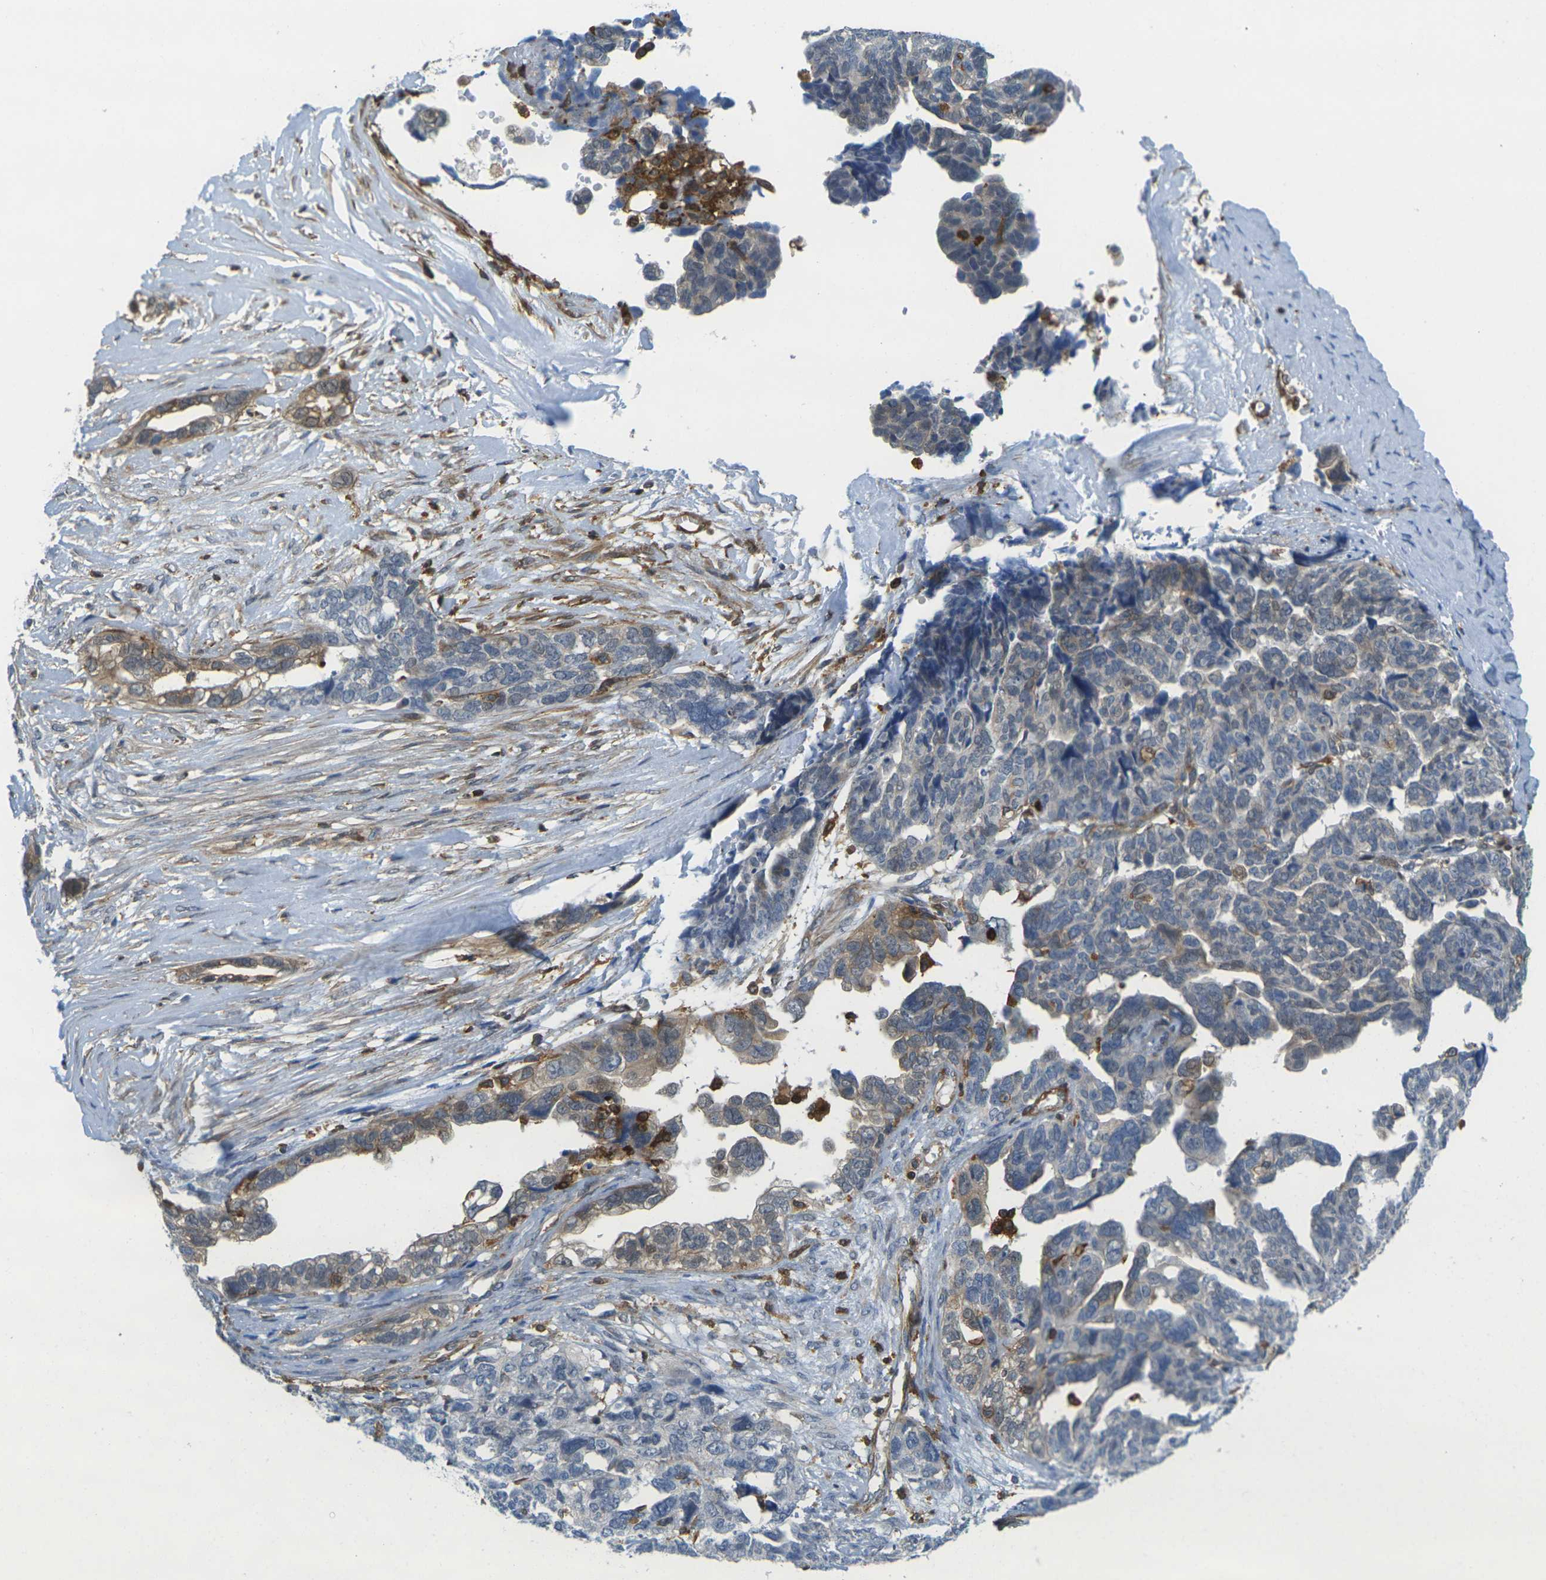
{"staining": {"intensity": "moderate", "quantity": "<25%", "location": "cytoplasmic/membranous"}, "tissue": "ovarian cancer", "cell_type": "Tumor cells", "image_type": "cancer", "snomed": [{"axis": "morphology", "description": "Cystadenocarcinoma, serous, NOS"}, {"axis": "topography", "description": "Ovary"}], "caption": "This is an image of immunohistochemistry staining of serous cystadenocarcinoma (ovarian), which shows moderate expression in the cytoplasmic/membranous of tumor cells.", "gene": "LASP1", "patient": {"sex": "female", "age": 79}}